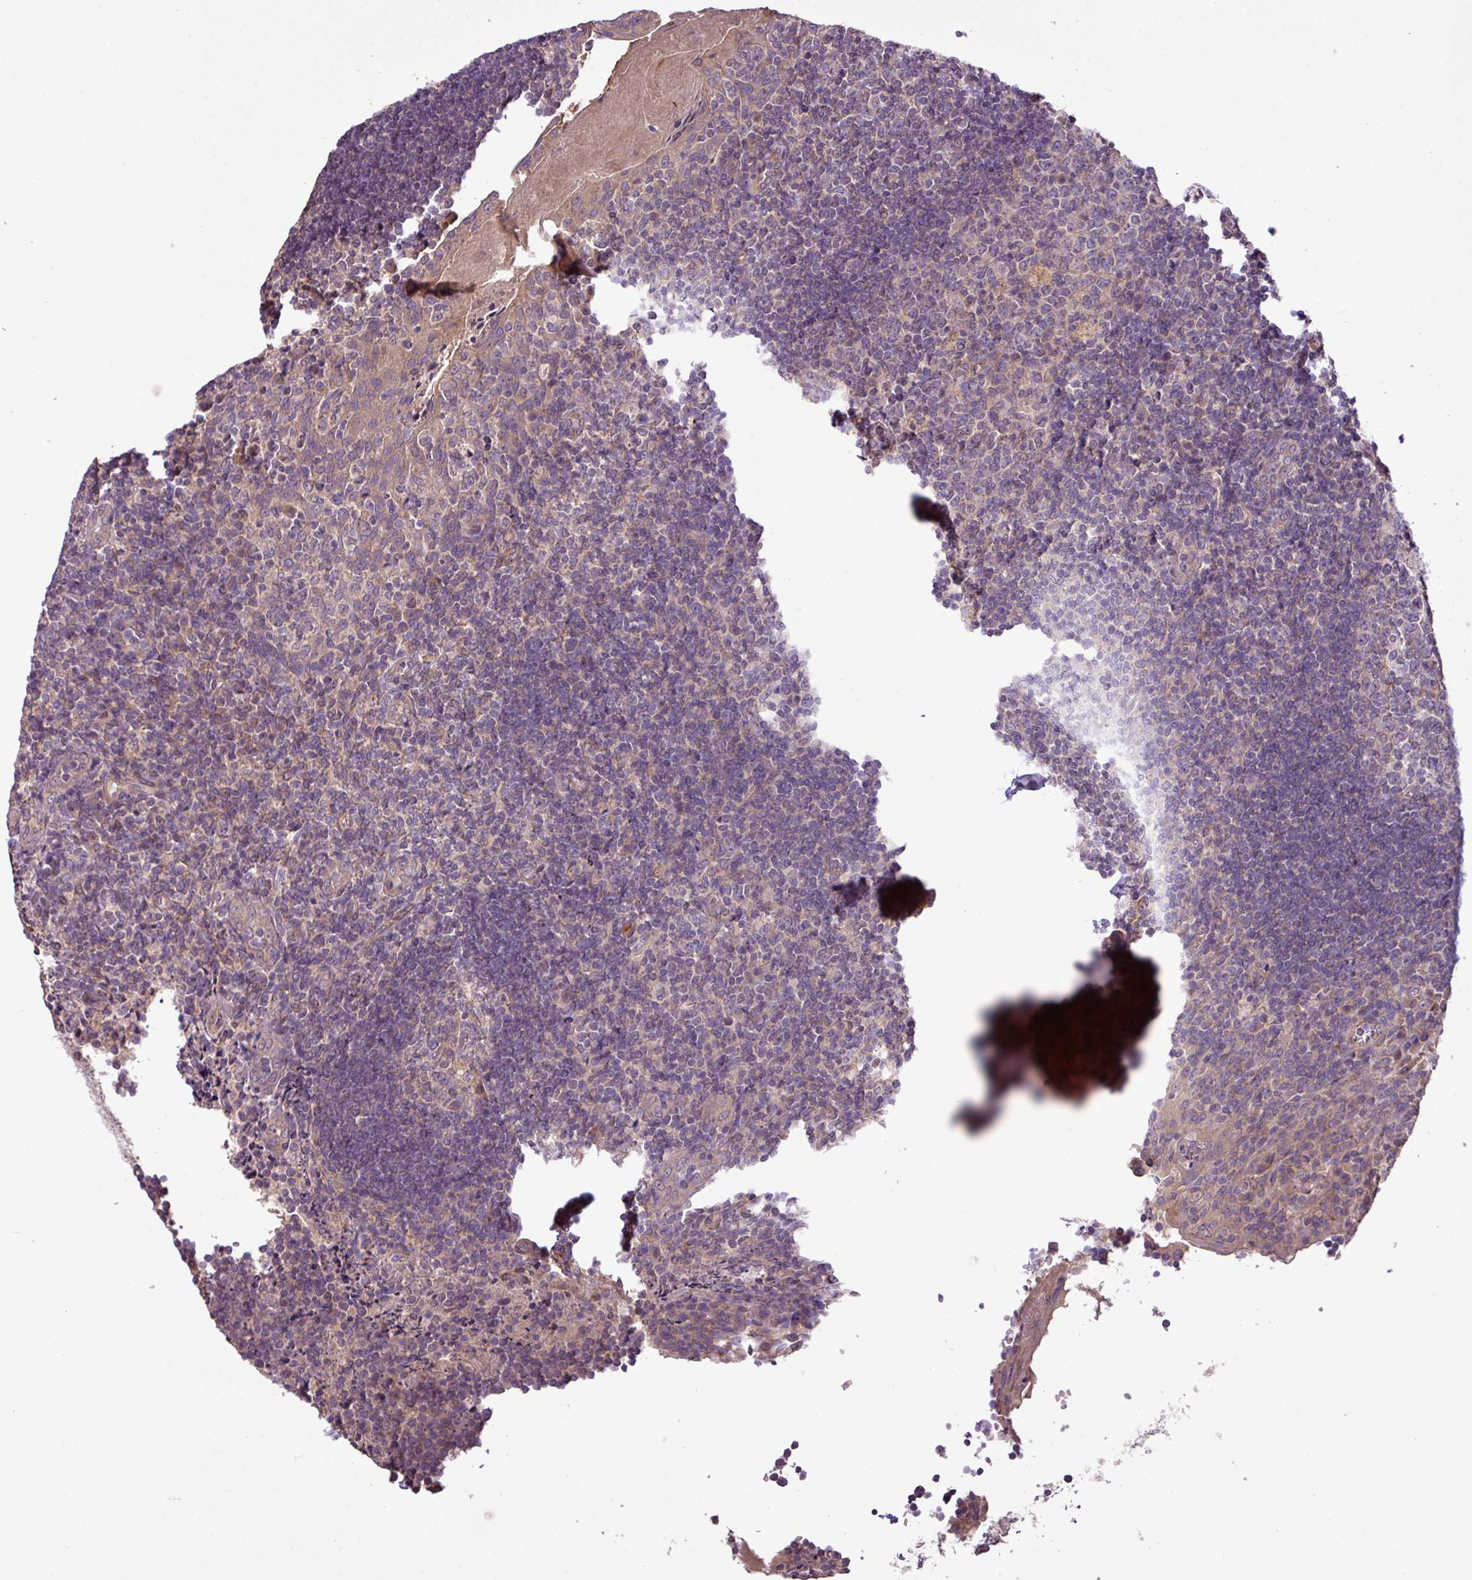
{"staining": {"intensity": "weak", "quantity": "<25%", "location": "cytoplasmic/membranous"}, "tissue": "tonsil", "cell_type": "Germinal center cells", "image_type": "normal", "snomed": [{"axis": "morphology", "description": "Normal tissue, NOS"}, {"axis": "topography", "description": "Tonsil"}], "caption": "DAB (3,3'-diaminobenzidine) immunohistochemical staining of benign human tonsil demonstrates no significant positivity in germinal center cells.", "gene": "XIAP", "patient": {"sex": "male", "age": 17}}